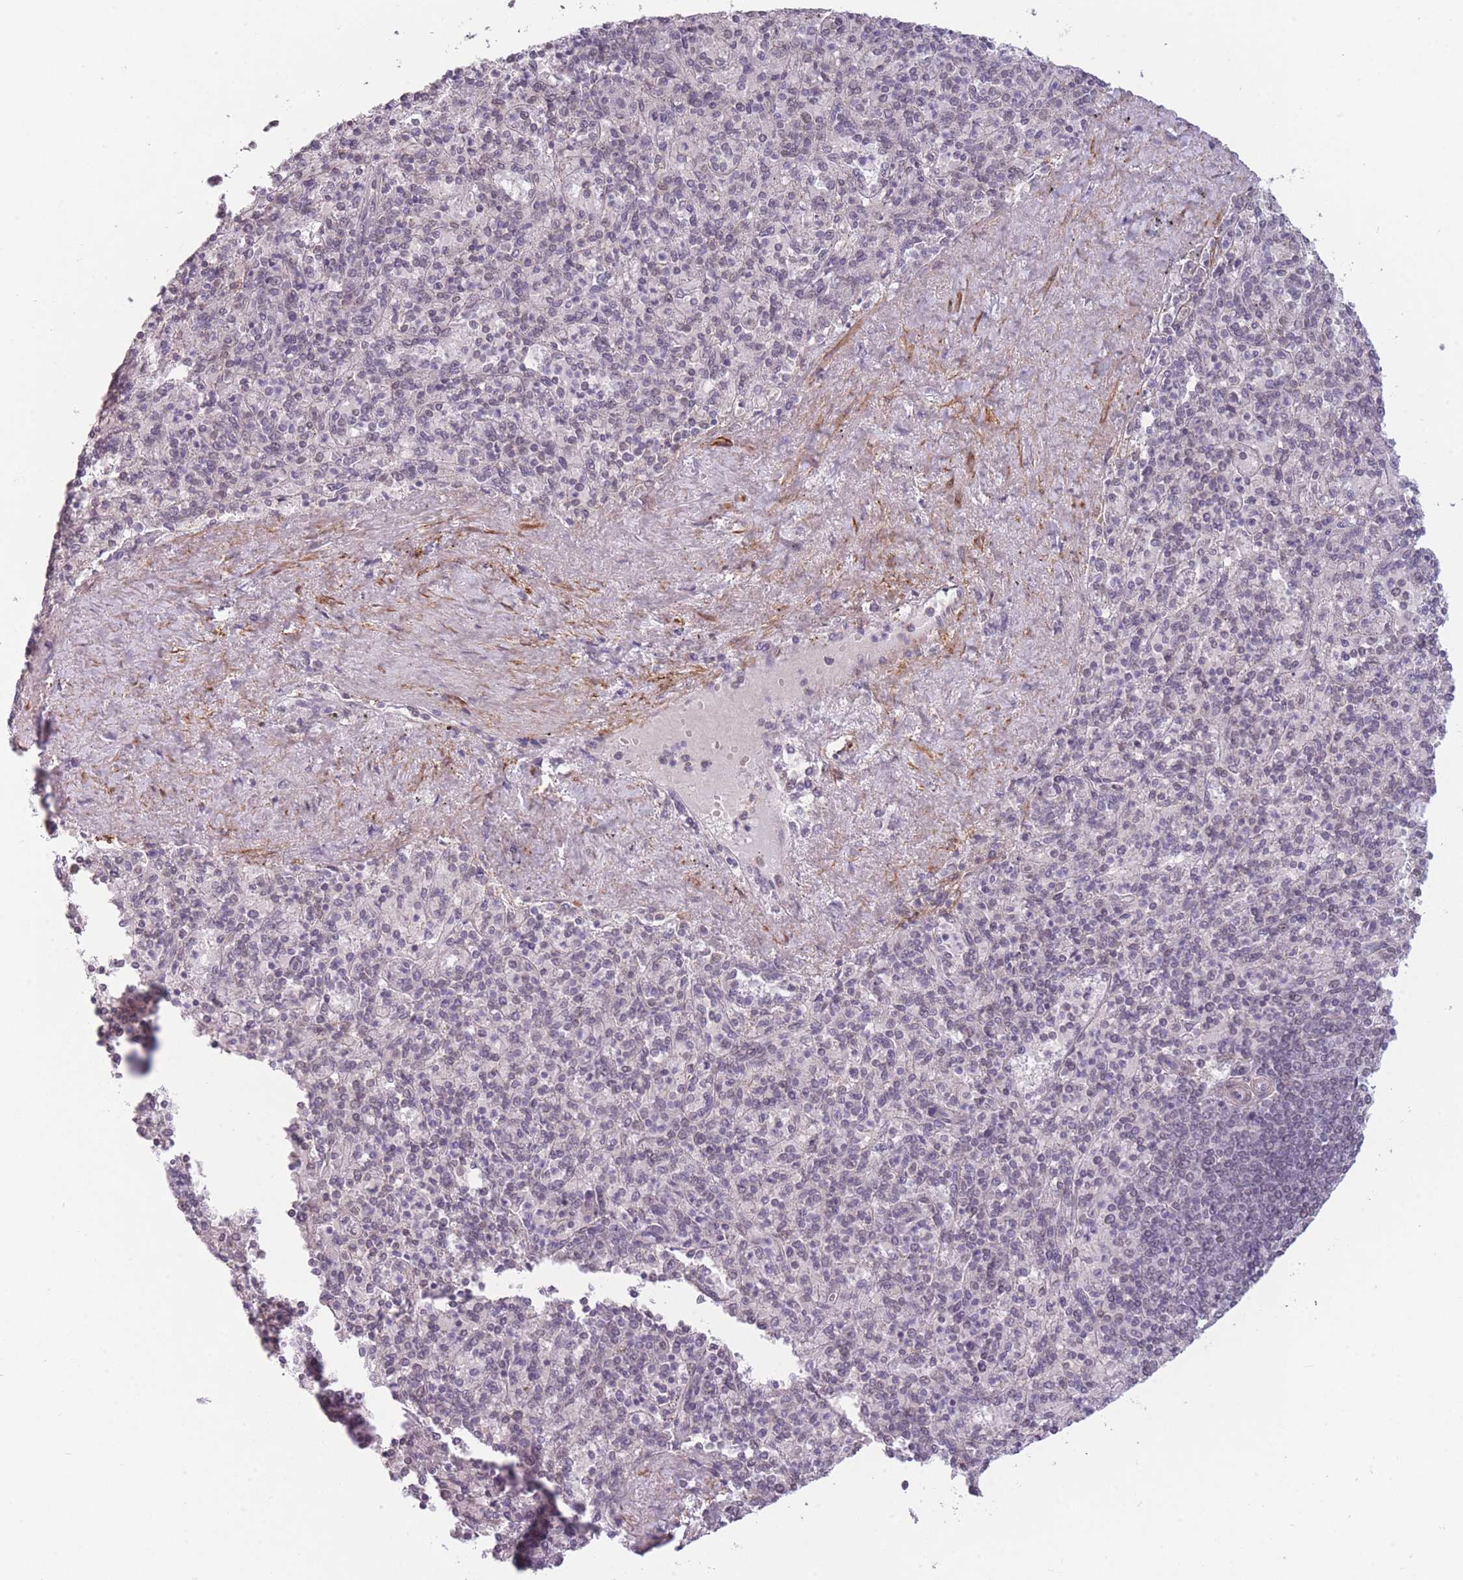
{"staining": {"intensity": "negative", "quantity": "none", "location": "none"}, "tissue": "spleen", "cell_type": "Cells in red pulp", "image_type": "normal", "snomed": [{"axis": "morphology", "description": "Normal tissue, NOS"}, {"axis": "topography", "description": "Spleen"}], "caption": "Protein analysis of normal spleen reveals no significant staining in cells in red pulp.", "gene": "SIN3B", "patient": {"sex": "male", "age": 82}}